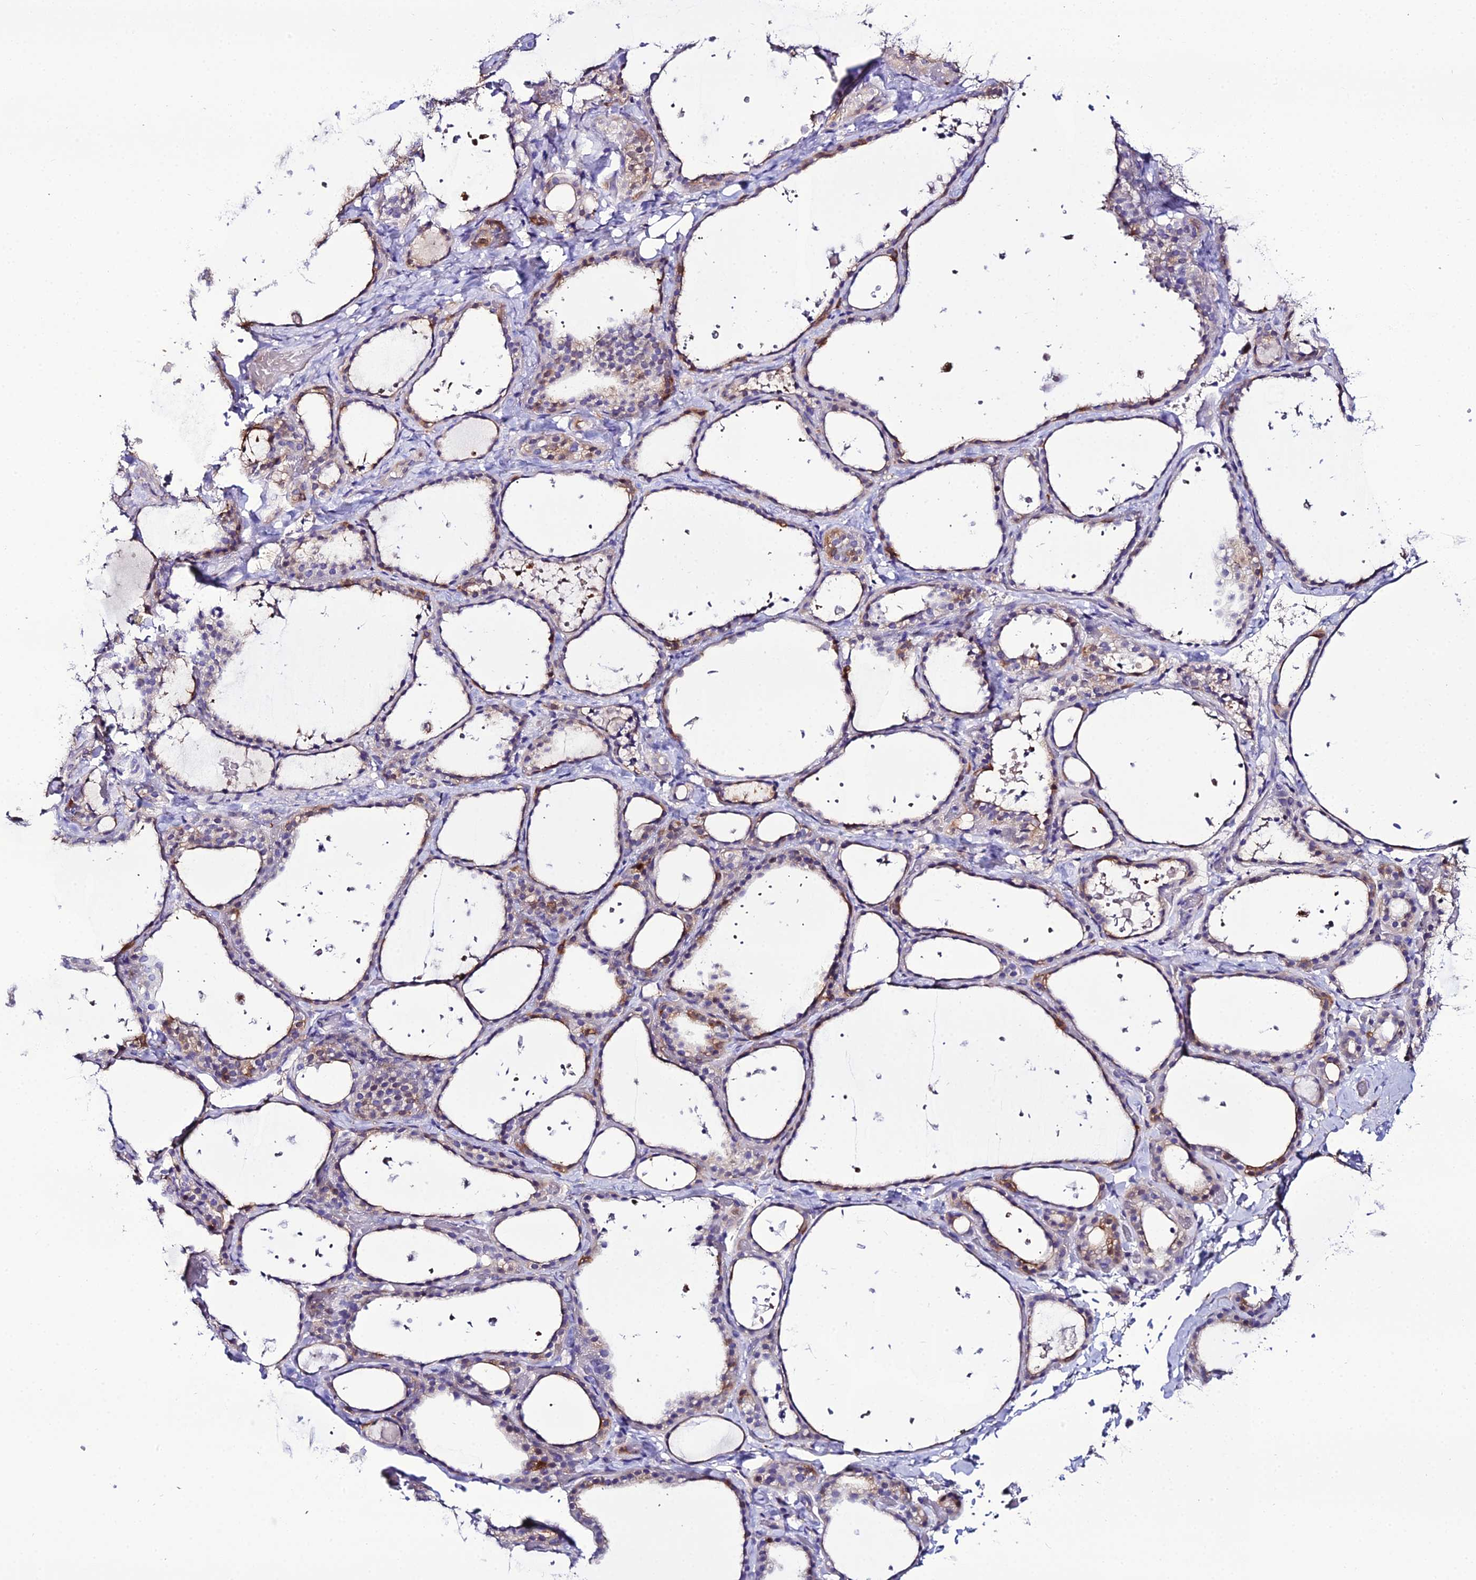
{"staining": {"intensity": "moderate", "quantity": "25%-75%", "location": "cytoplasmic/membranous"}, "tissue": "thyroid gland", "cell_type": "Glandular cells", "image_type": "normal", "snomed": [{"axis": "morphology", "description": "Normal tissue, NOS"}, {"axis": "topography", "description": "Thyroid gland"}], "caption": "Human thyroid gland stained for a protein (brown) exhibits moderate cytoplasmic/membranous positive positivity in approximately 25%-75% of glandular cells.", "gene": "MB21D2", "patient": {"sex": "female", "age": 44}}